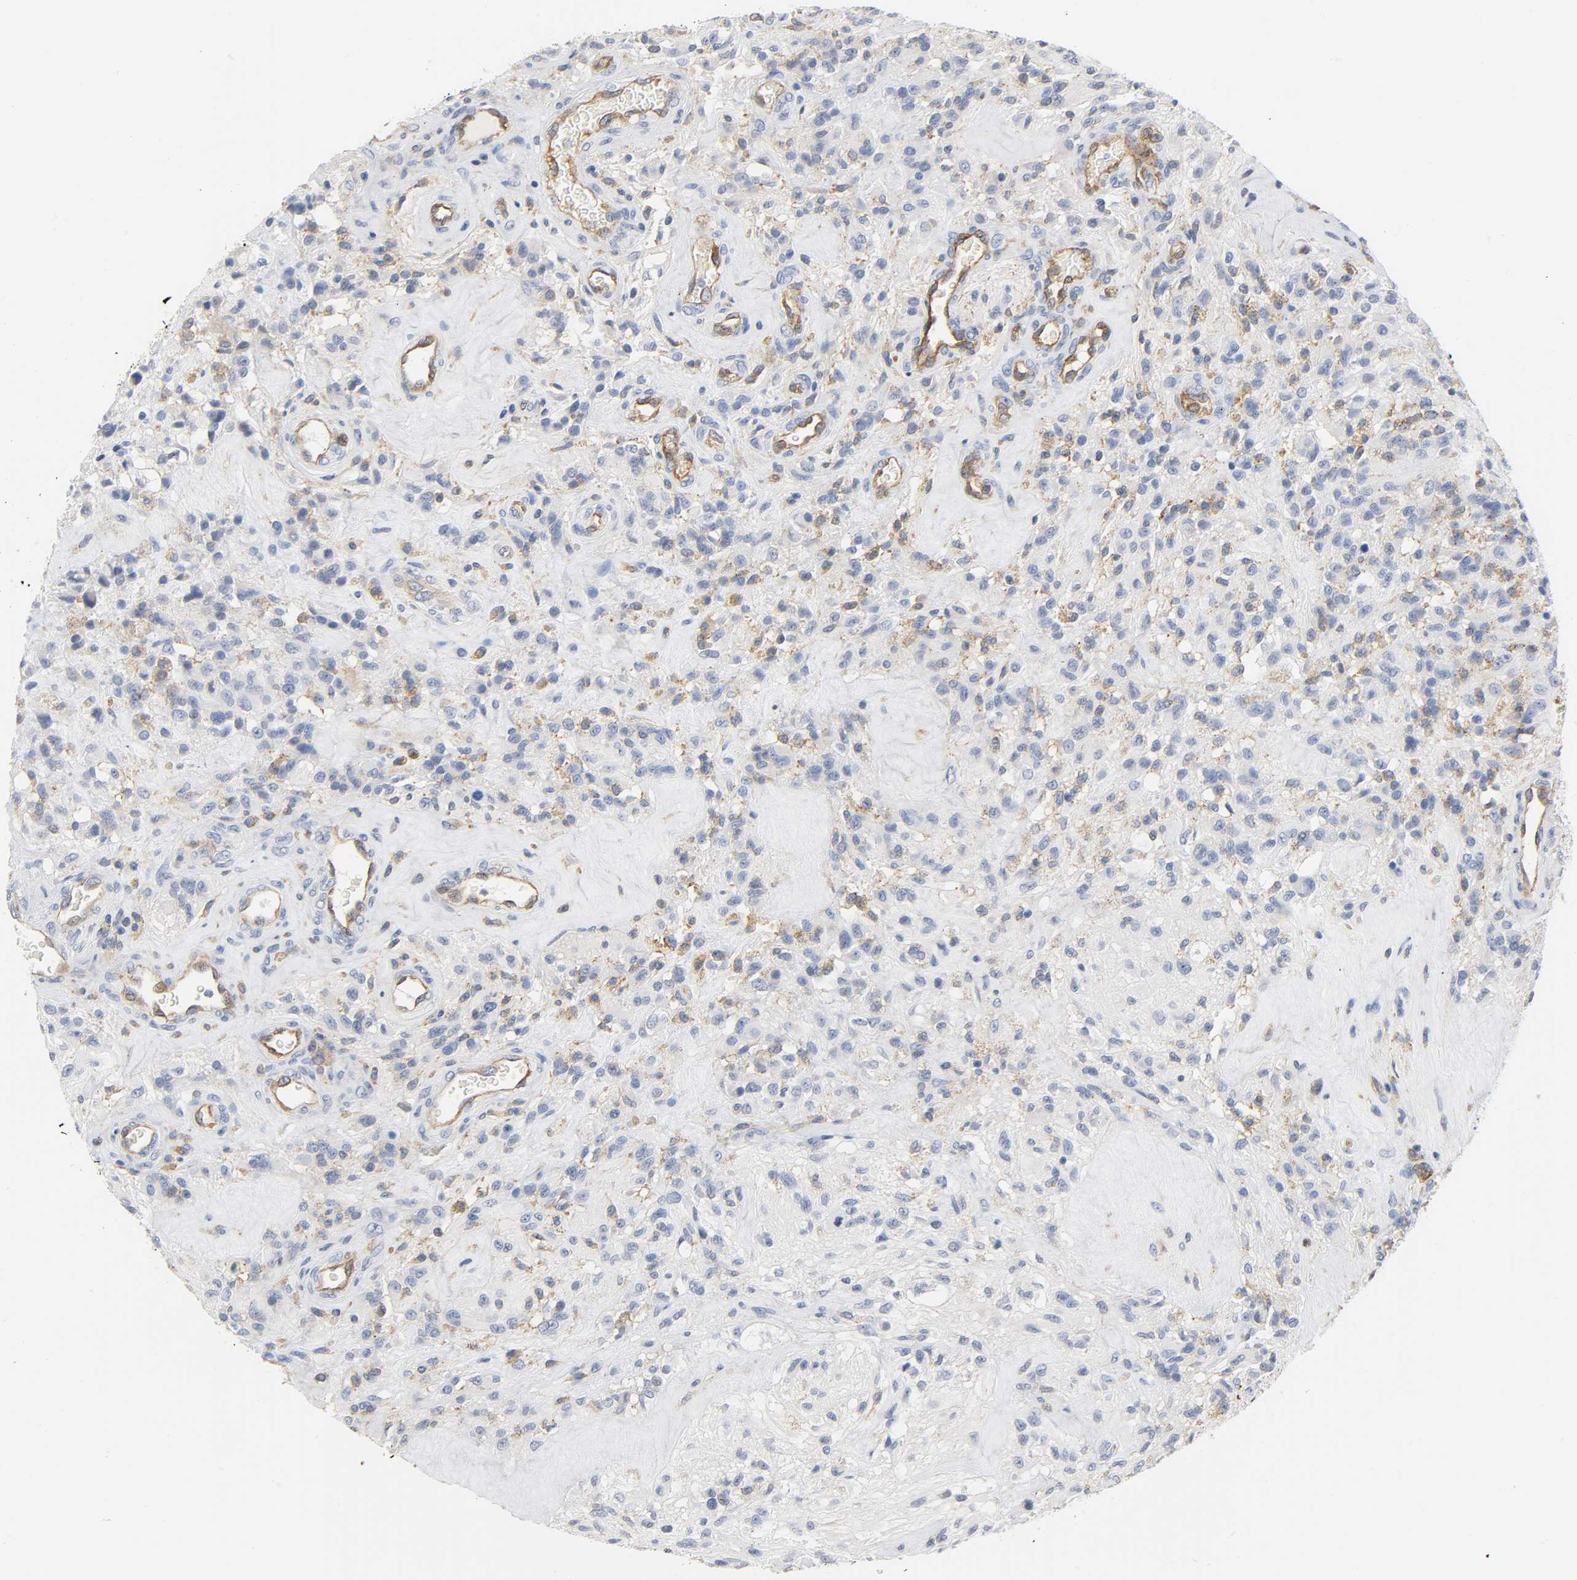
{"staining": {"intensity": "moderate", "quantity": "<25%", "location": "cytoplasmic/membranous"}, "tissue": "glioma", "cell_type": "Tumor cells", "image_type": "cancer", "snomed": [{"axis": "morphology", "description": "Normal tissue, NOS"}, {"axis": "morphology", "description": "Glioma, malignant, High grade"}, {"axis": "topography", "description": "Cerebral cortex"}], "caption": "DAB (3,3'-diaminobenzidine) immunohistochemical staining of malignant glioma (high-grade) reveals moderate cytoplasmic/membranous protein expression in about <25% of tumor cells.", "gene": "CD2AP", "patient": {"sex": "male", "age": 56}}